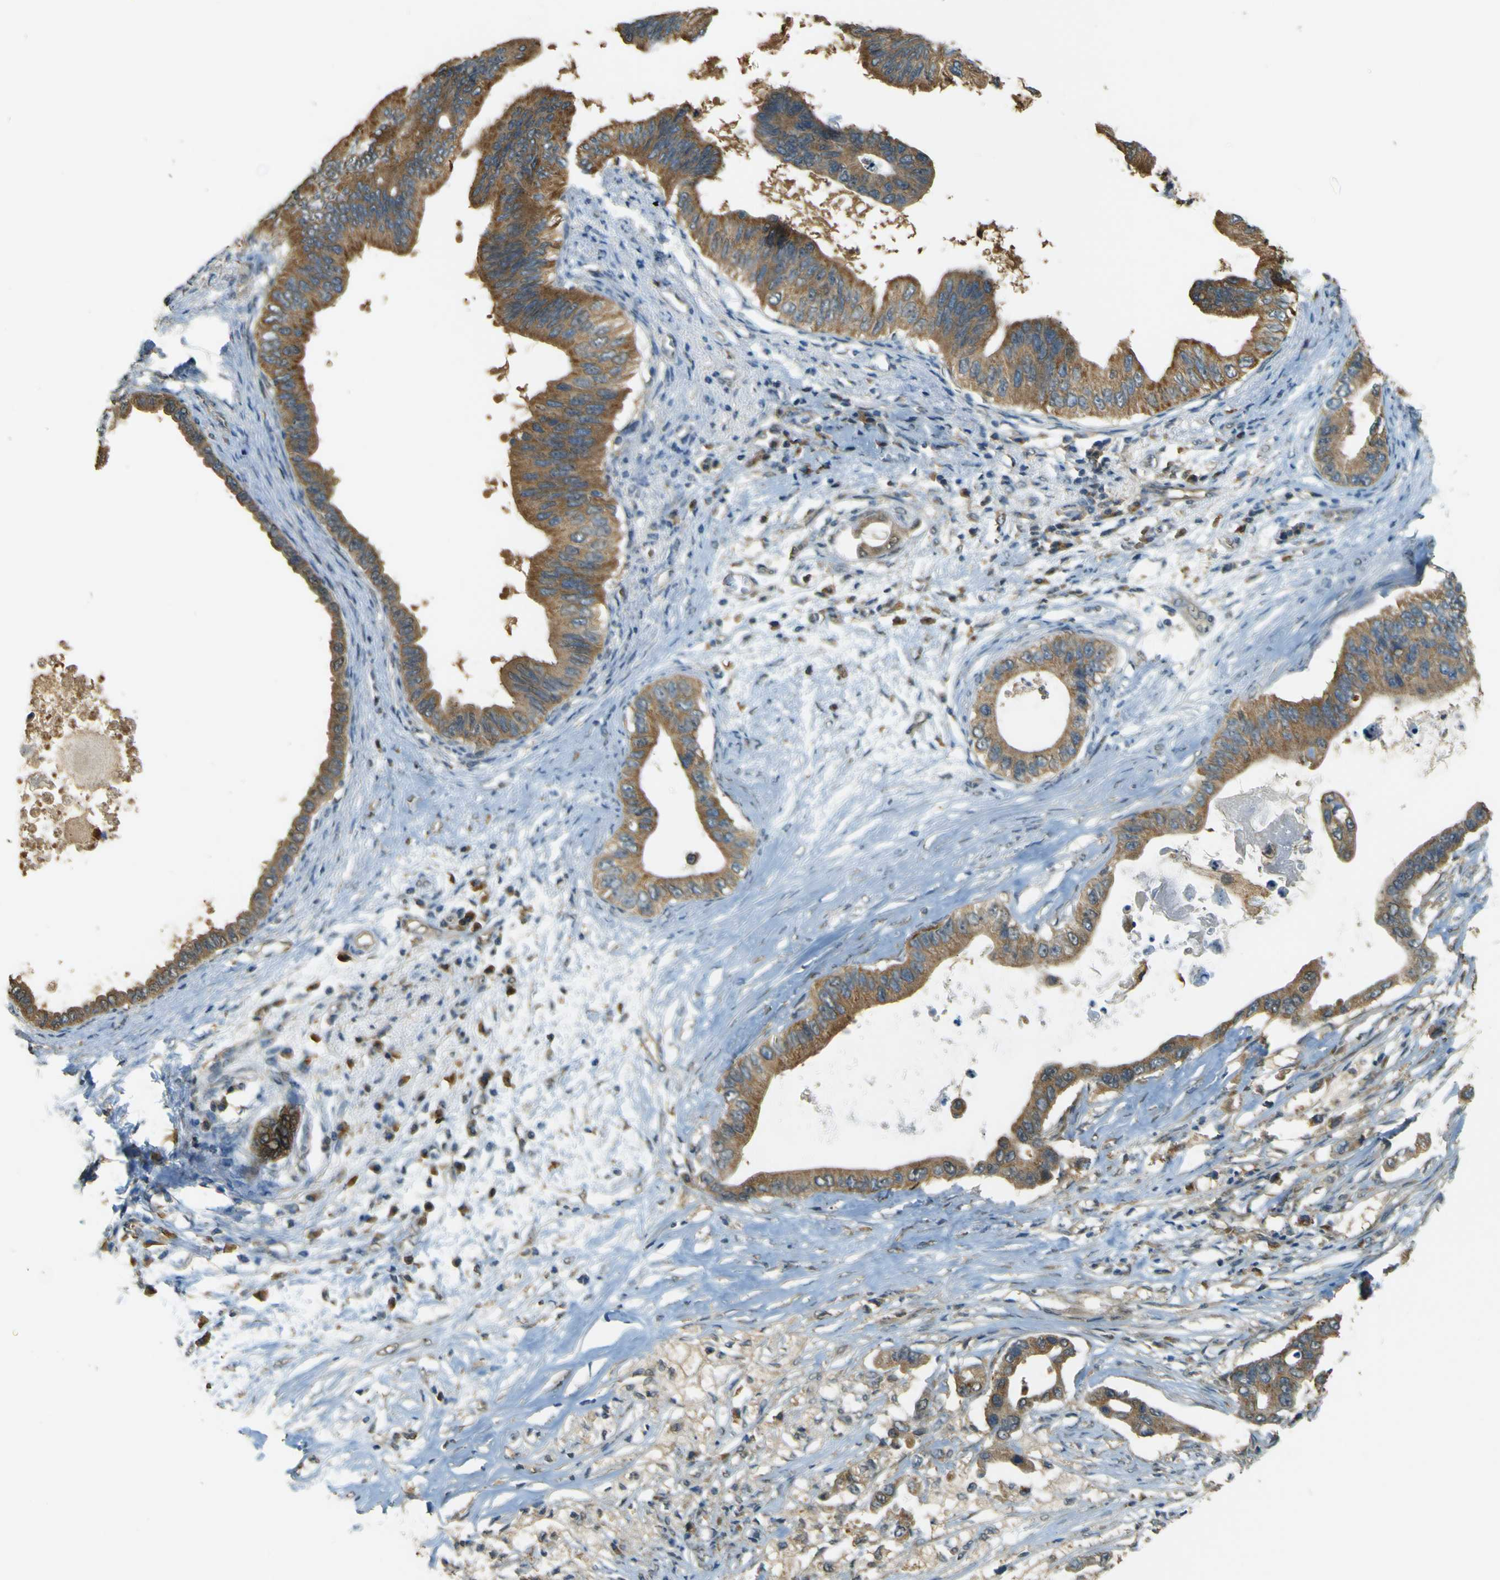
{"staining": {"intensity": "moderate", "quantity": ">75%", "location": "cytoplasmic/membranous"}, "tissue": "pancreatic cancer", "cell_type": "Tumor cells", "image_type": "cancer", "snomed": [{"axis": "morphology", "description": "Adenocarcinoma, NOS"}, {"axis": "topography", "description": "Pancreas"}], "caption": "Tumor cells exhibit medium levels of moderate cytoplasmic/membranous positivity in approximately >75% of cells in pancreatic cancer (adenocarcinoma). The protein is stained brown, and the nuclei are stained in blue (DAB (3,3'-diaminobenzidine) IHC with brightfield microscopy, high magnification).", "gene": "GOLGA1", "patient": {"sex": "male", "age": 77}}